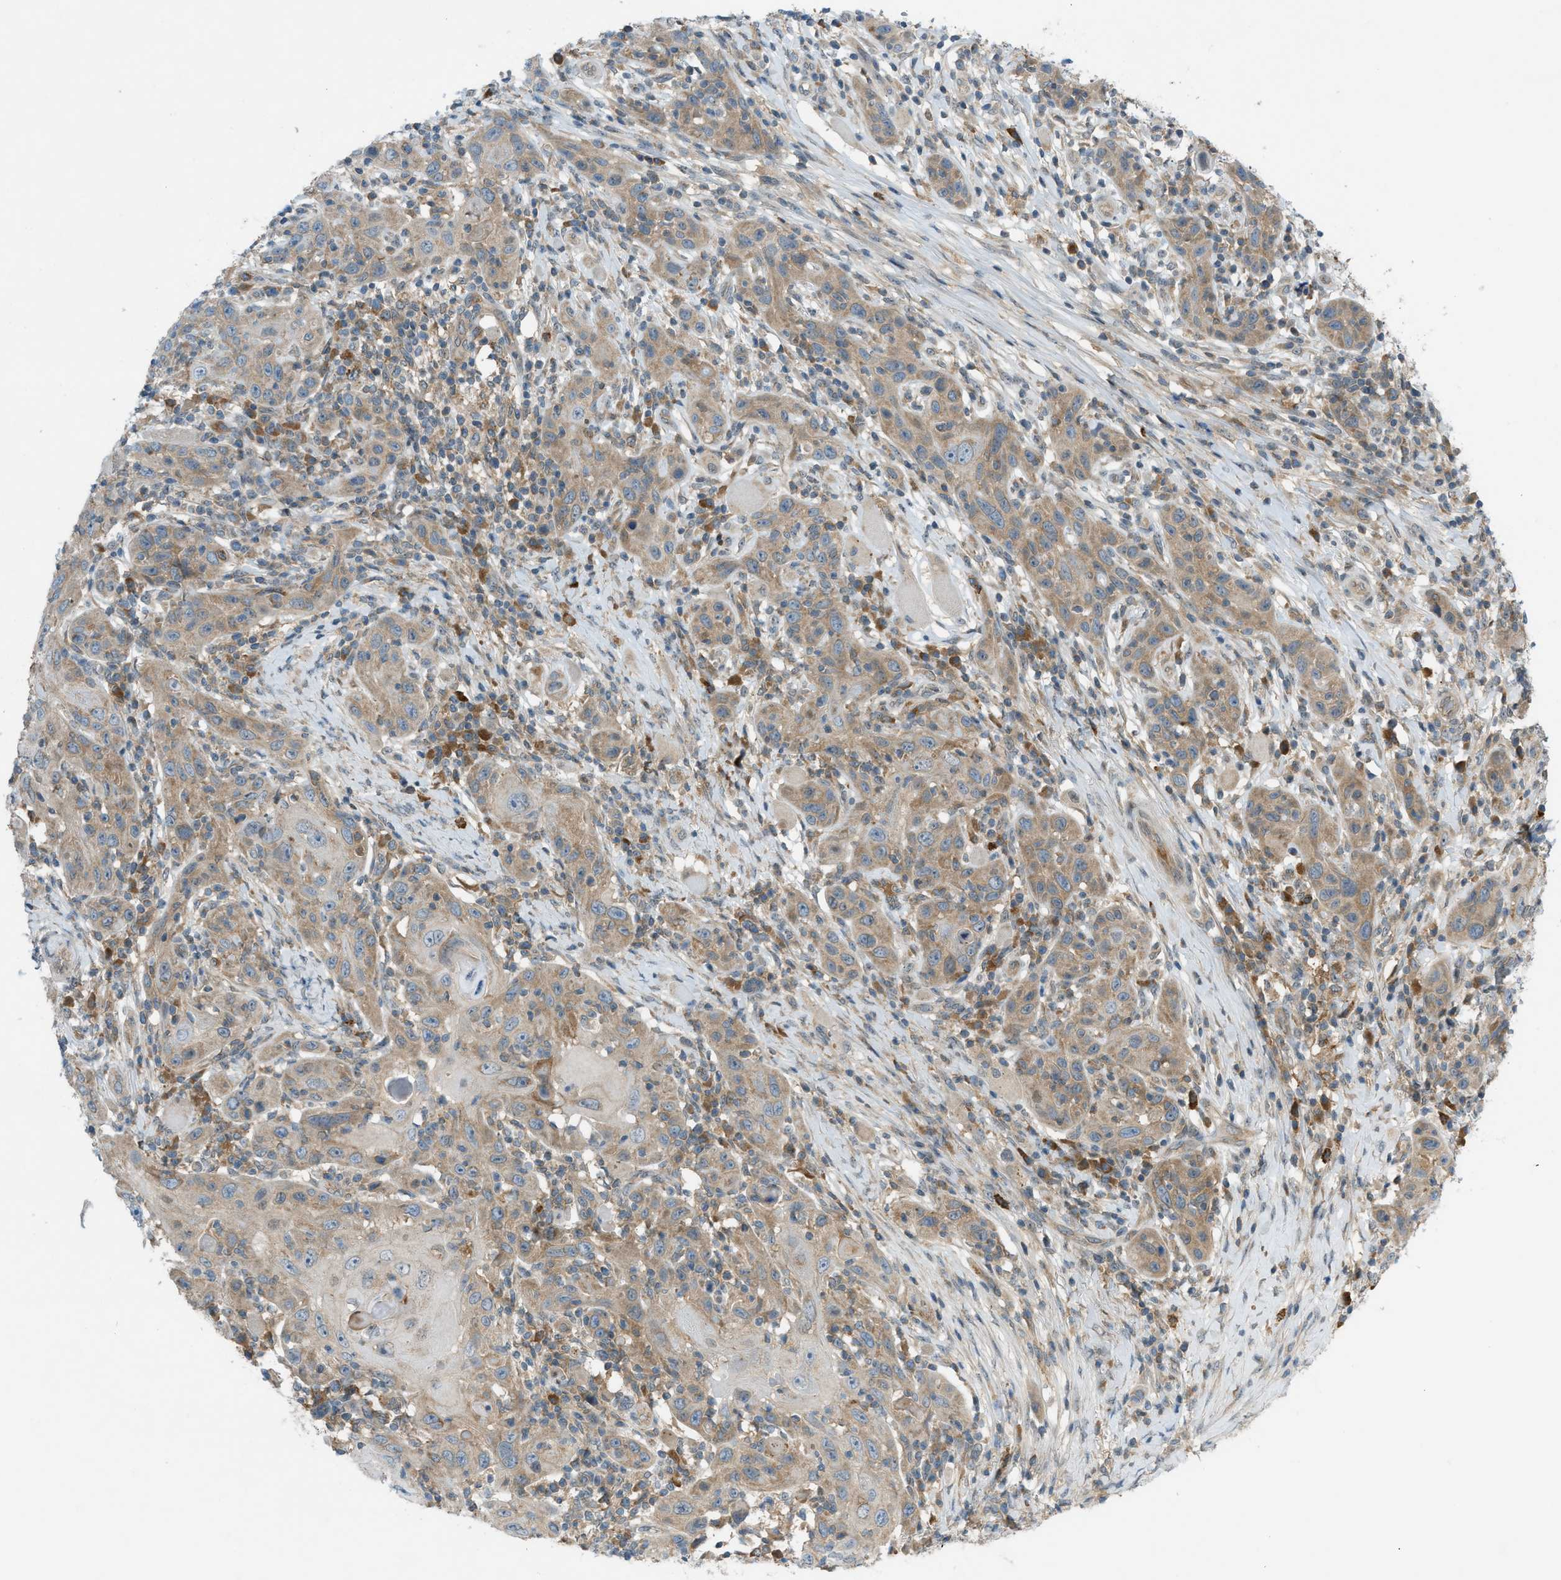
{"staining": {"intensity": "moderate", "quantity": "25%-75%", "location": "cytoplasmic/membranous"}, "tissue": "skin cancer", "cell_type": "Tumor cells", "image_type": "cancer", "snomed": [{"axis": "morphology", "description": "Squamous cell carcinoma, NOS"}, {"axis": "topography", "description": "Skin"}], "caption": "A brown stain highlights moderate cytoplasmic/membranous positivity of a protein in human squamous cell carcinoma (skin) tumor cells.", "gene": "DYRK1A", "patient": {"sex": "female", "age": 88}}